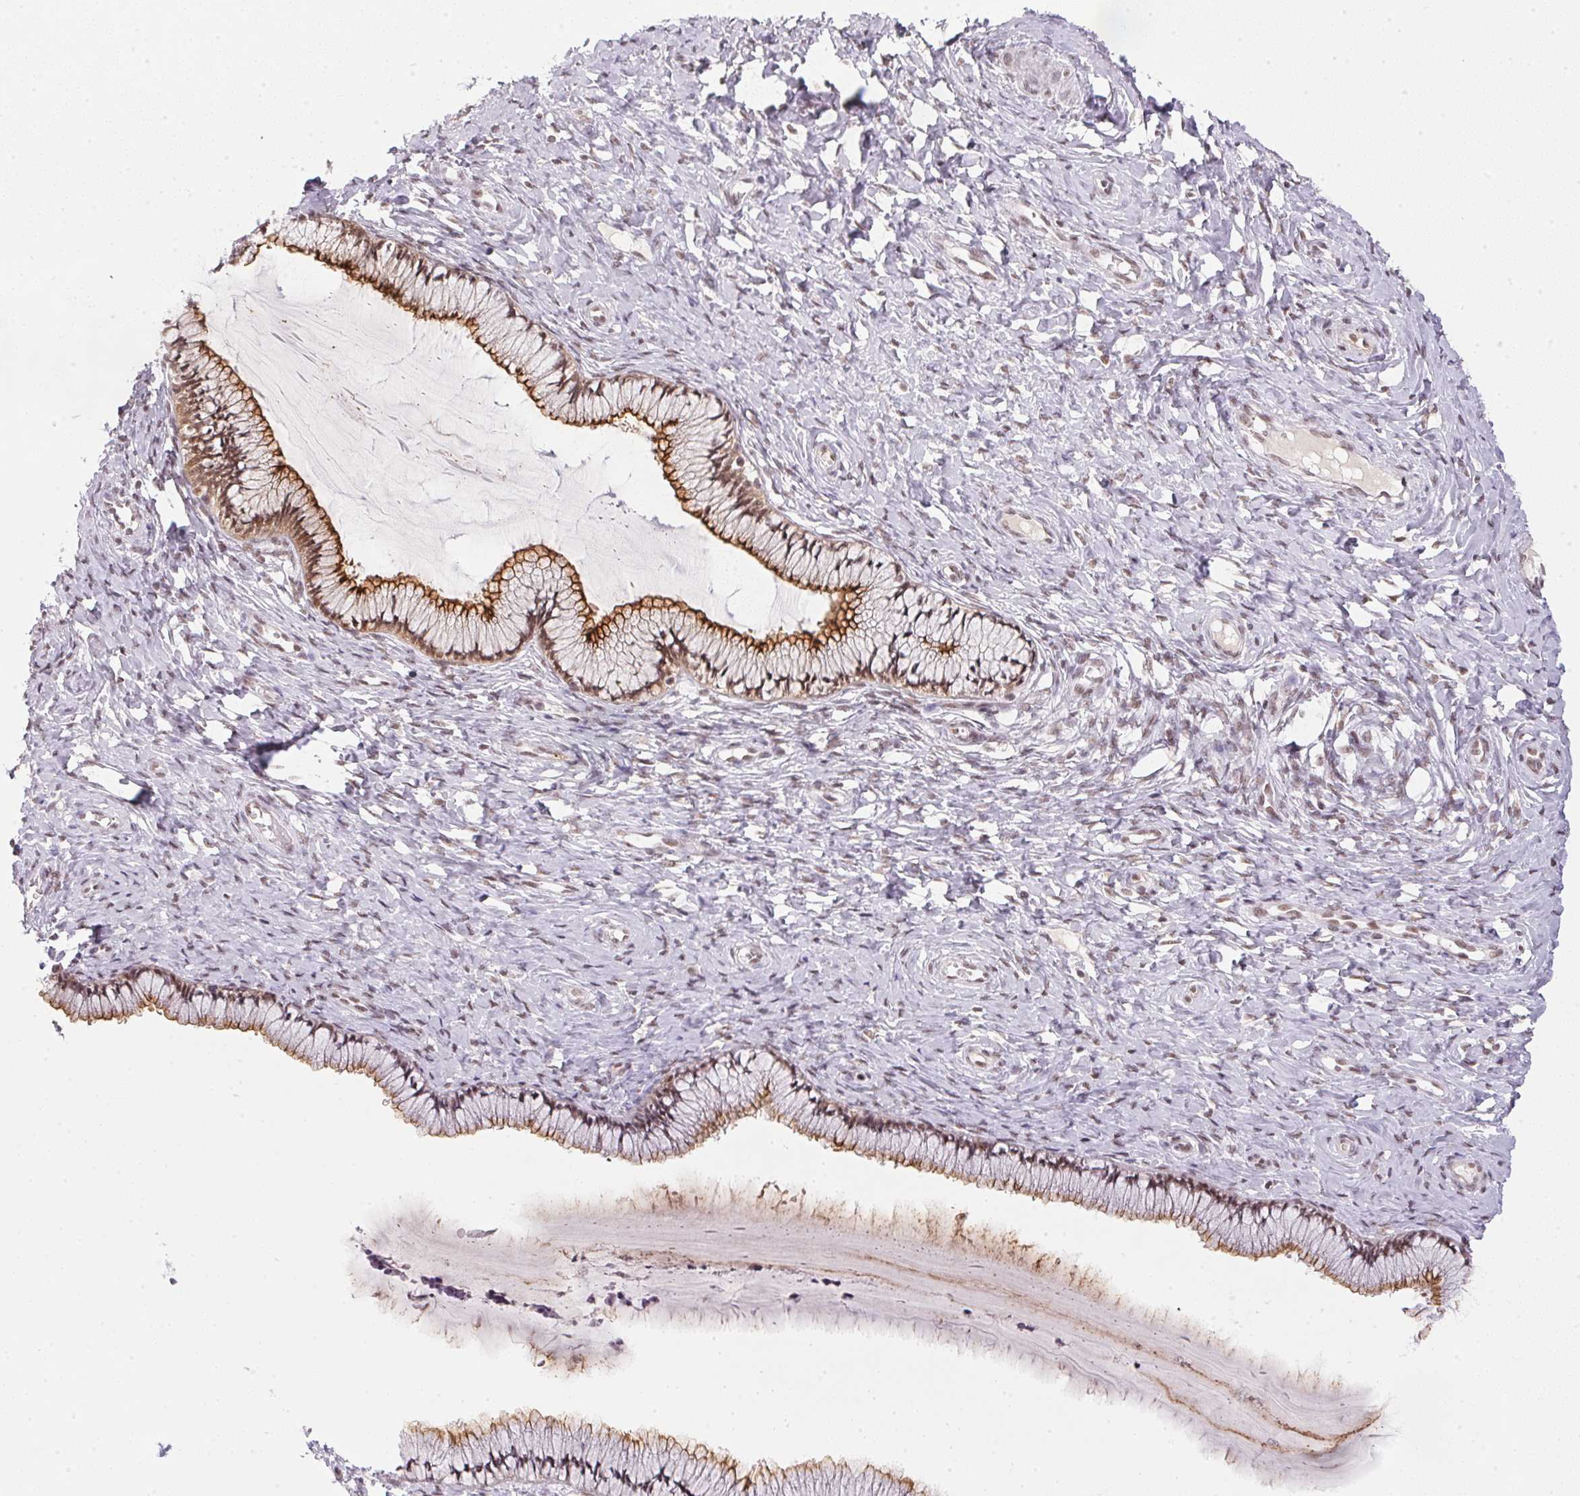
{"staining": {"intensity": "moderate", "quantity": ">75%", "location": "cytoplasmic/membranous,nuclear"}, "tissue": "cervix", "cell_type": "Glandular cells", "image_type": "normal", "snomed": [{"axis": "morphology", "description": "Normal tissue, NOS"}, {"axis": "topography", "description": "Cervix"}], "caption": "Approximately >75% of glandular cells in normal cervix reveal moderate cytoplasmic/membranous,nuclear protein staining as visualized by brown immunohistochemical staining.", "gene": "SRSF7", "patient": {"sex": "female", "age": 37}}